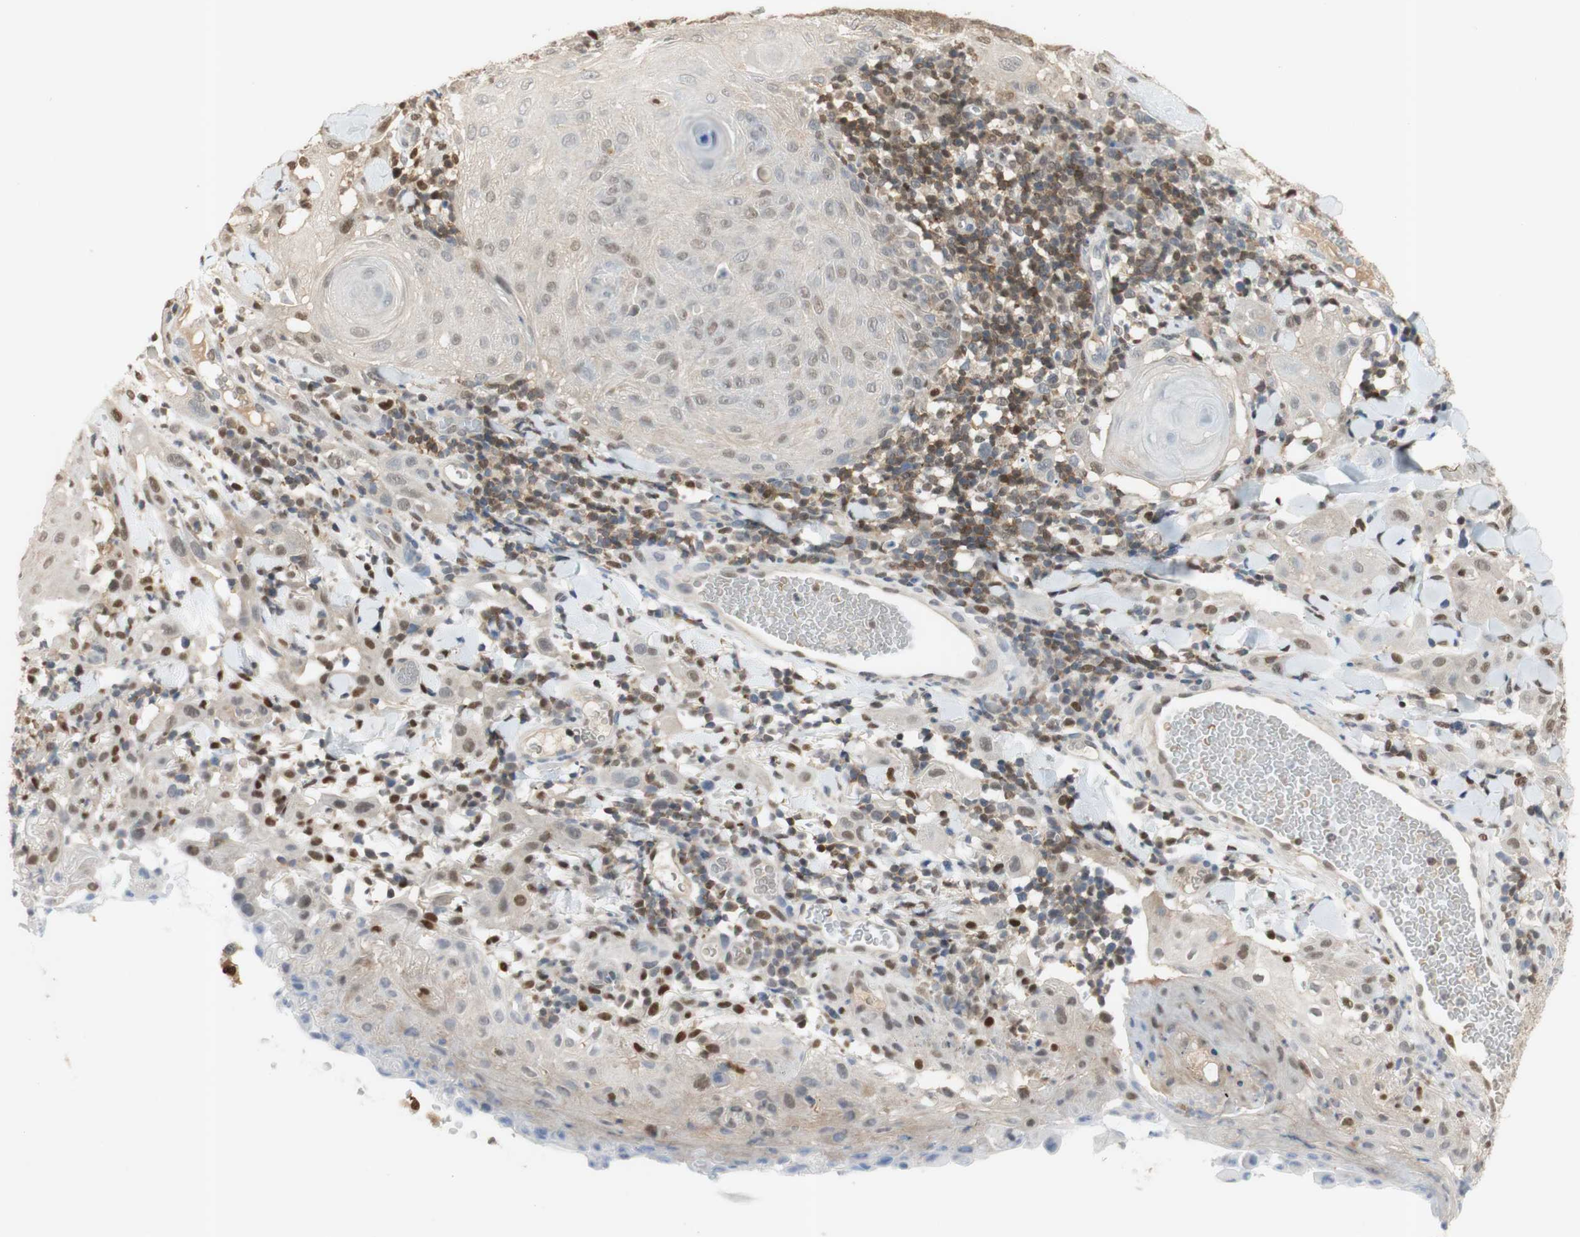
{"staining": {"intensity": "weak", "quantity": "25%-75%", "location": "cytoplasmic/membranous,nuclear"}, "tissue": "skin cancer", "cell_type": "Tumor cells", "image_type": "cancer", "snomed": [{"axis": "morphology", "description": "Squamous cell carcinoma, NOS"}, {"axis": "topography", "description": "Skin"}], "caption": "High-power microscopy captured an immunohistochemistry image of skin cancer (squamous cell carcinoma), revealing weak cytoplasmic/membranous and nuclear expression in about 25%-75% of tumor cells.", "gene": "NAP1L4", "patient": {"sex": "male", "age": 24}}